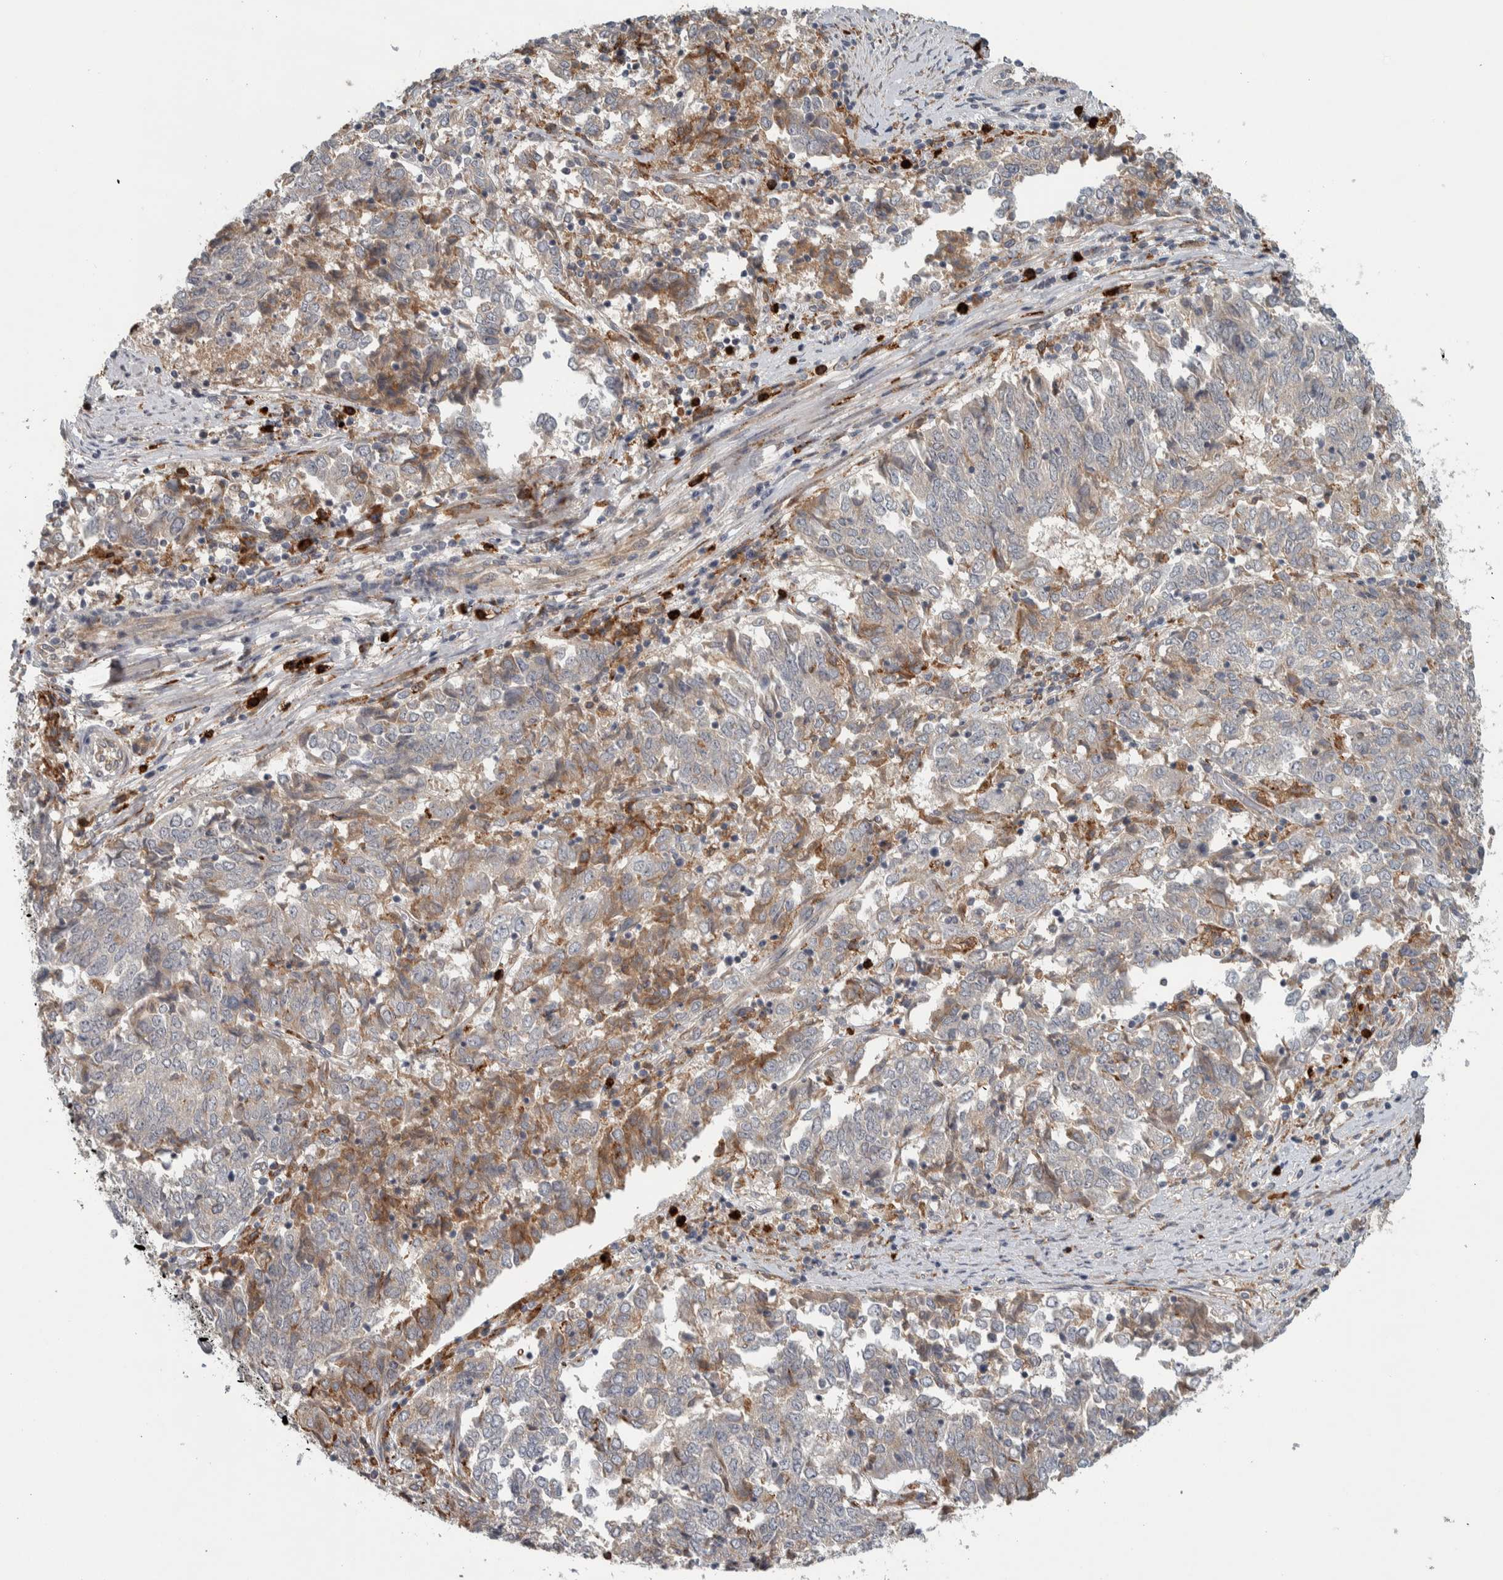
{"staining": {"intensity": "moderate", "quantity": "<25%", "location": "cytoplasmic/membranous"}, "tissue": "endometrial cancer", "cell_type": "Tumor cells", "image_type": "cancer", "snomed": [{"axis": "morphology", "description": "Adenocarcinoma, NOS"}, {"axis": "topography", "description": "Endometrium"}], "caption": "About <25% of tumor cells in endometrial cancer reveal moderate cytoplasmic/membranous protein positivity as visualized by brown immunohistochemical staining.", "gene": "ADPRM", "patient": {"sex": "female", "age": 80}}